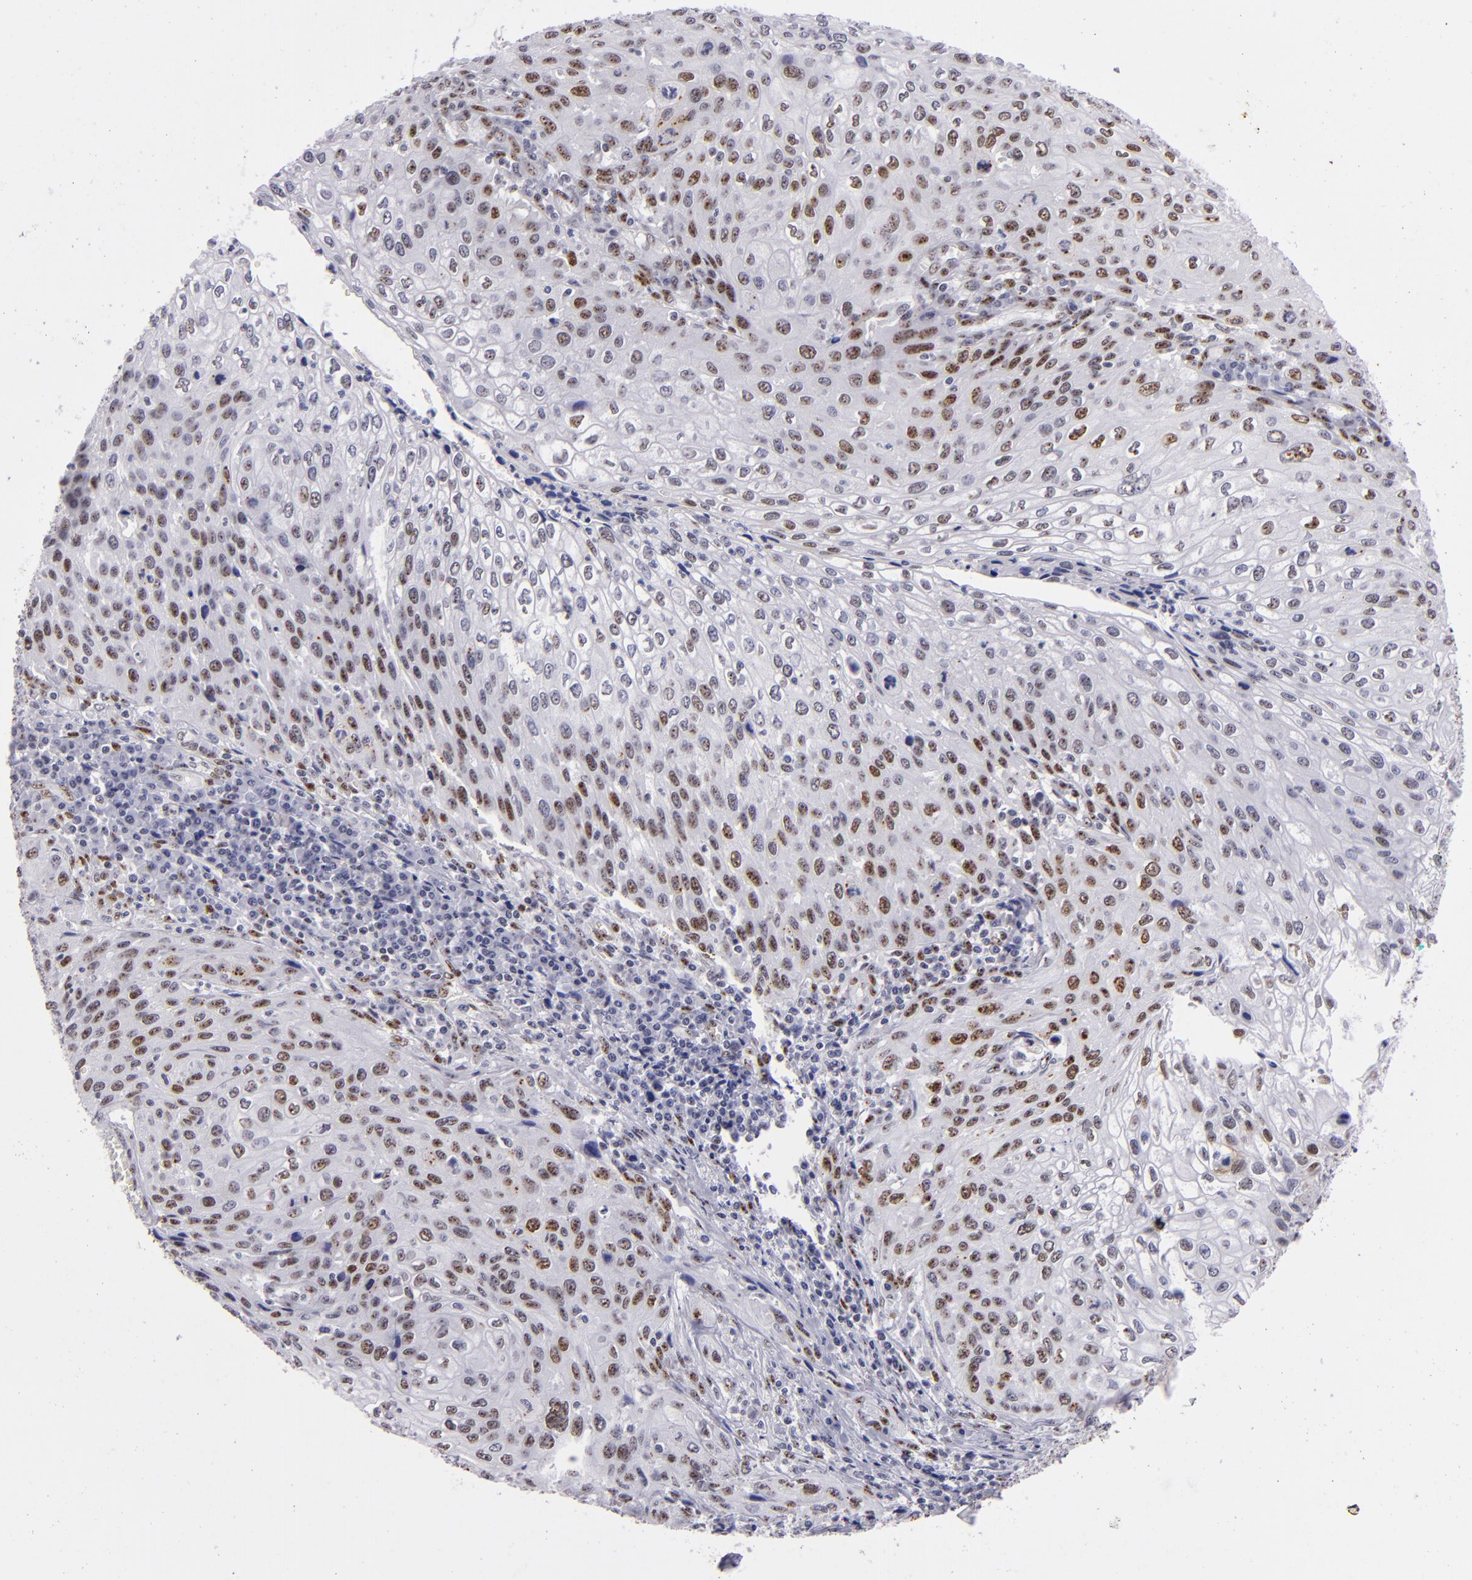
{"staining": {"intensity": "moderate", "quantity": "25%-75%", "location": "nuclear"}, "tissue": "cervical cancer", "cell_type": "Tumor cells", "image_type": "cancer", "snomed": [{"axis": "morphology", "description": "Squamous cell carcinoma, NOS"}, {"axis": "topography", "description": "Cervix"}], "caption": "Squamous cell carcinoma (cervical) stained with a protein marker shows moderate staining in tumor cells.", "gene": "TOP3A", "patient": {"sex": "female", "age": 32}}